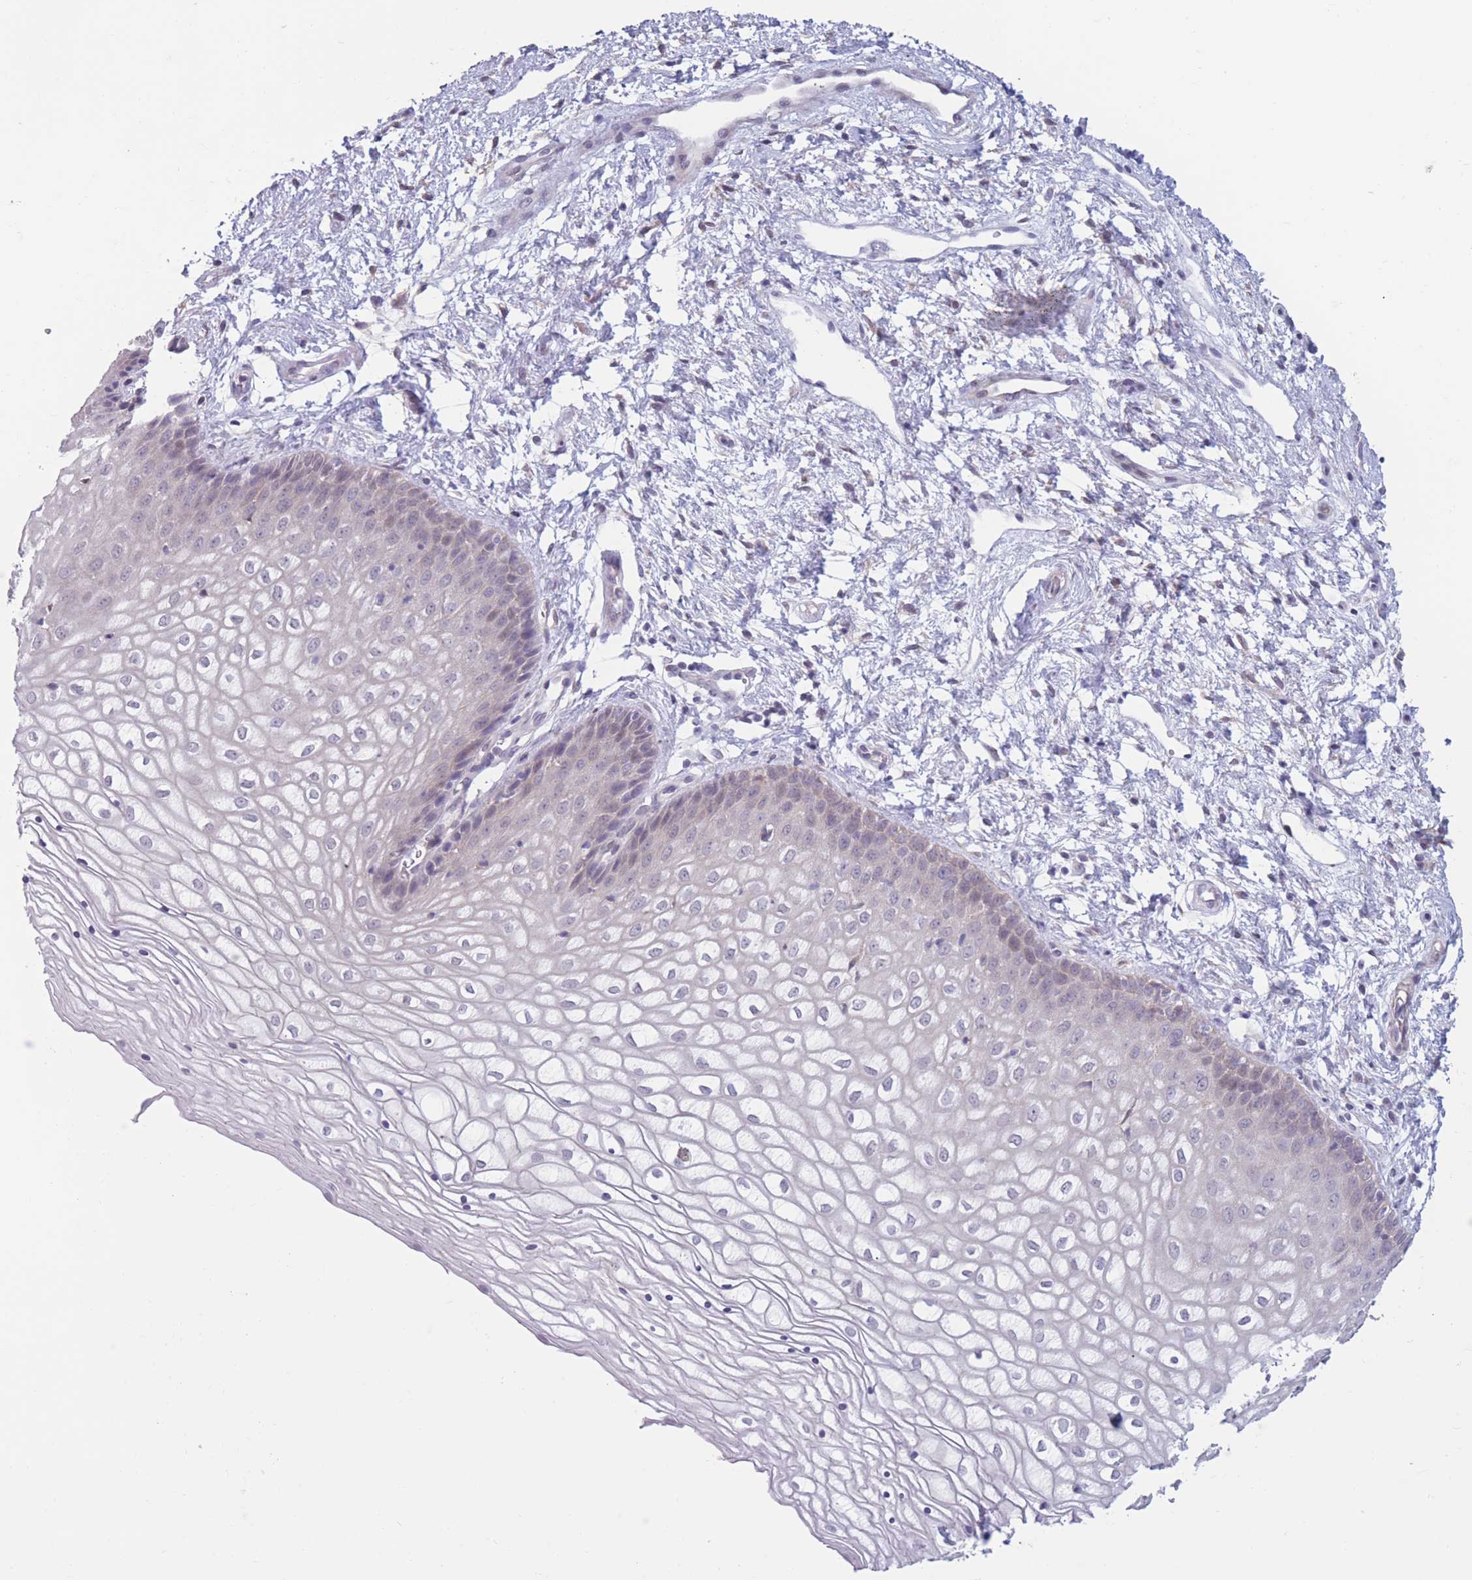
{"staining": {"intensity": "negative", "quantity": "none", "location": "none"}, "tissue": "vagina", "cell_type": "Squamous epithelial cells", "image_type": "normal", "snomed": [{"axis": "morphology", "description": "Normal tissue, NOS"}, {"axis": "topography", "description": "Vagina"}], "caption": "IHC of unremarkable human vagina shows no staining in squamous epithelial cells. Nuclei are stained in blue.", "gene": "PODXL", "patient": {"sex": "female", "age": 34}}